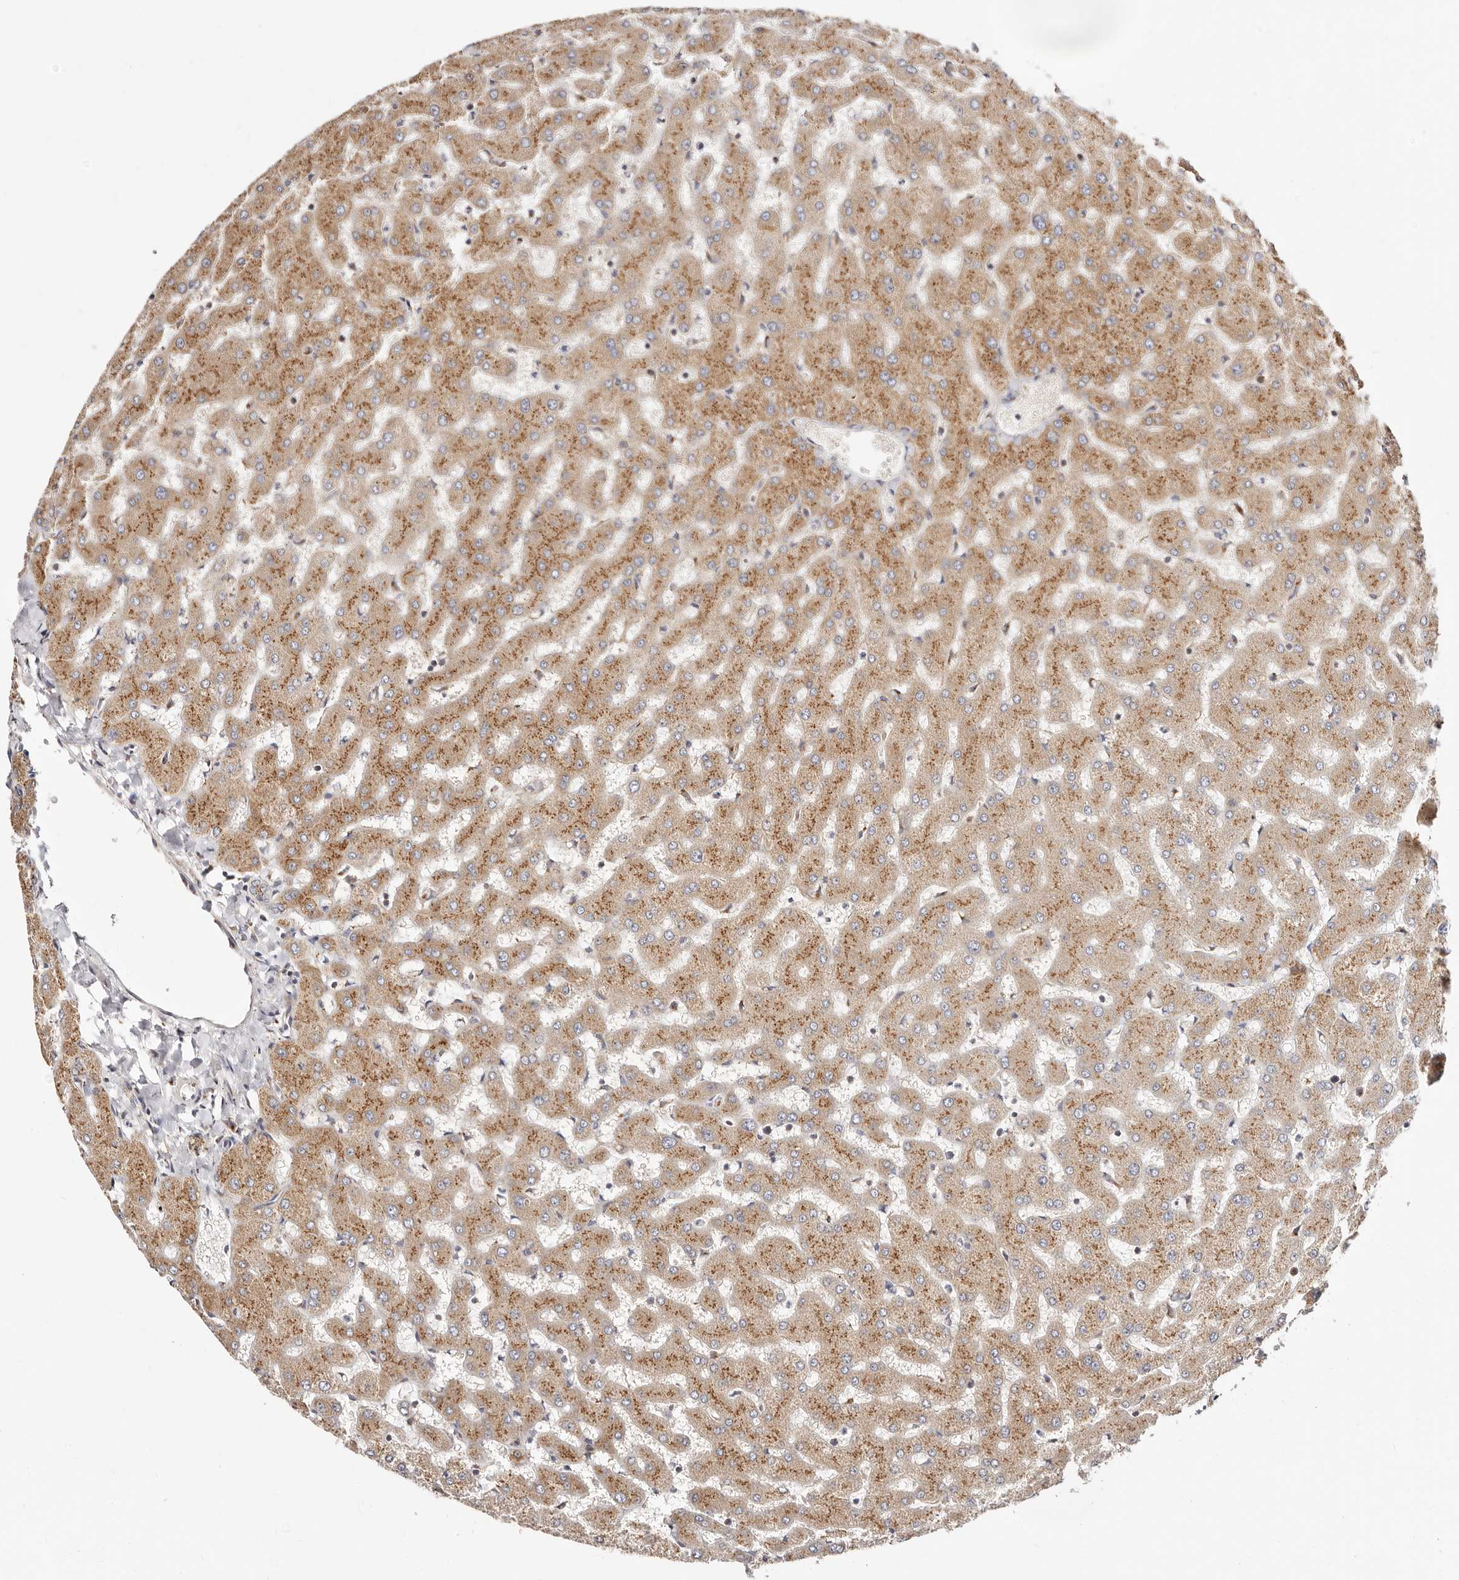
{"staining": {"intensity": "weak", "quantity": "<25%", "location": "cytoplasmic/membranous"}, "tissue": "liver", "cell_type": "Cholangiocytes", "image_type": "normal", "snomed": [{"axis": "morphology", "description": "Normal tissue, NOS"}, {"axis": "topography", "description": "Liver"}], "caption": "Liver stained for a protein using IHC displays no expression cholangiocytes.", "gene": "MAPK6", "patient": {"sex": "female", "age": 63}}